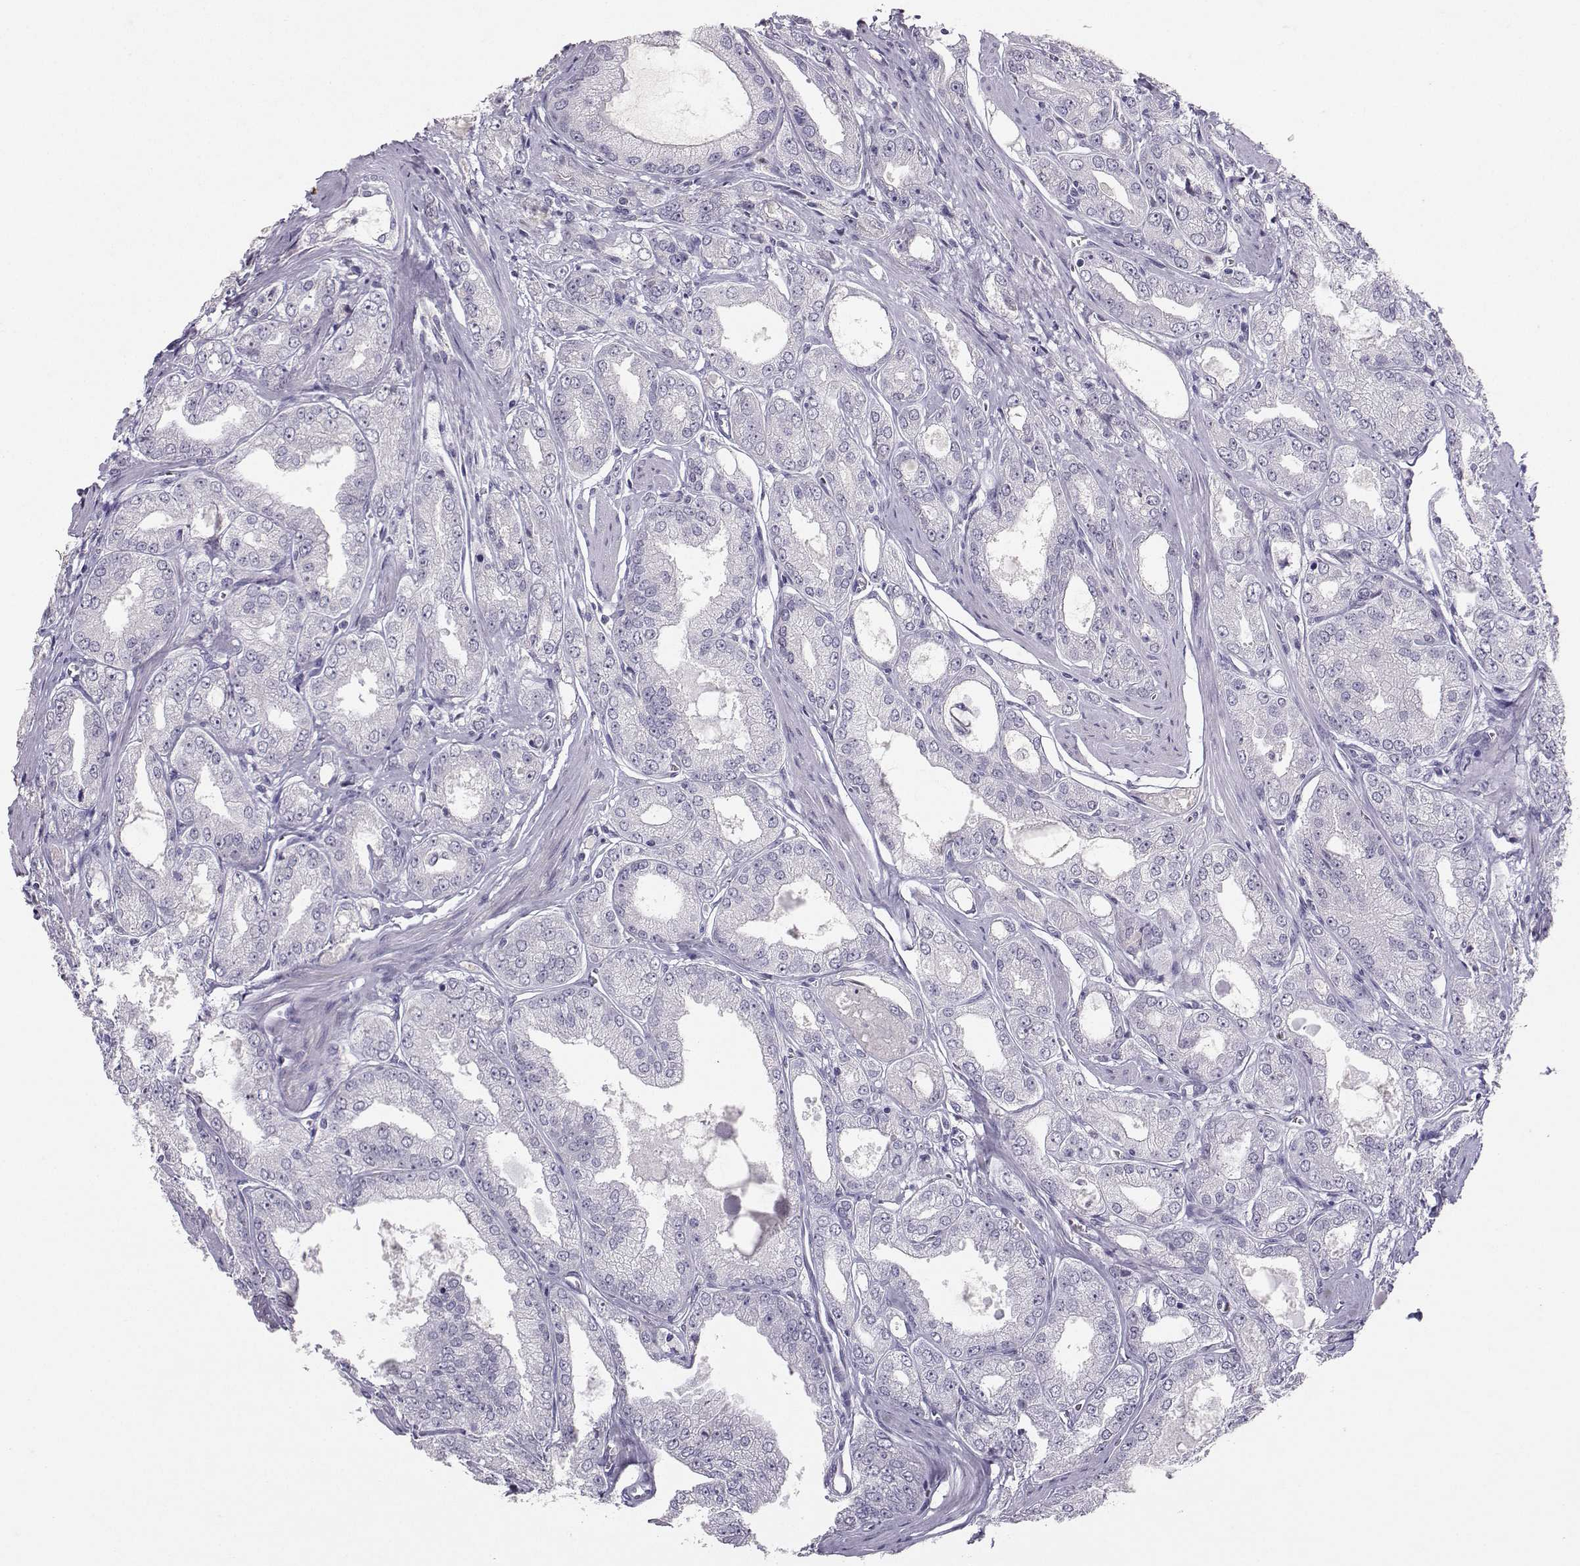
{"staining": {"intensity": "negative", "quantity": "none", "location": "none"}, "tissue": "prostate cancer", "cell_type": "Tumor cells", "image_type": "cancer", "snomed": [{"axis": "morphology", "description": "Adenocarcinoma, NOS"}, {"axis": "morphology", "description": "Adenocarcinoma, High grade"}, {"axis": "topography", "description": "Prostate"}], "caption": "Immunohistochemistry histopathology image of neoplastic tissue: human prostate cancer stained with DAB (3,3'-diaminobenzidine) reveals no significant protein positivity in tumor cells.", "gene": "PKP2", "patient": {"sex": "male", "age": 70}}